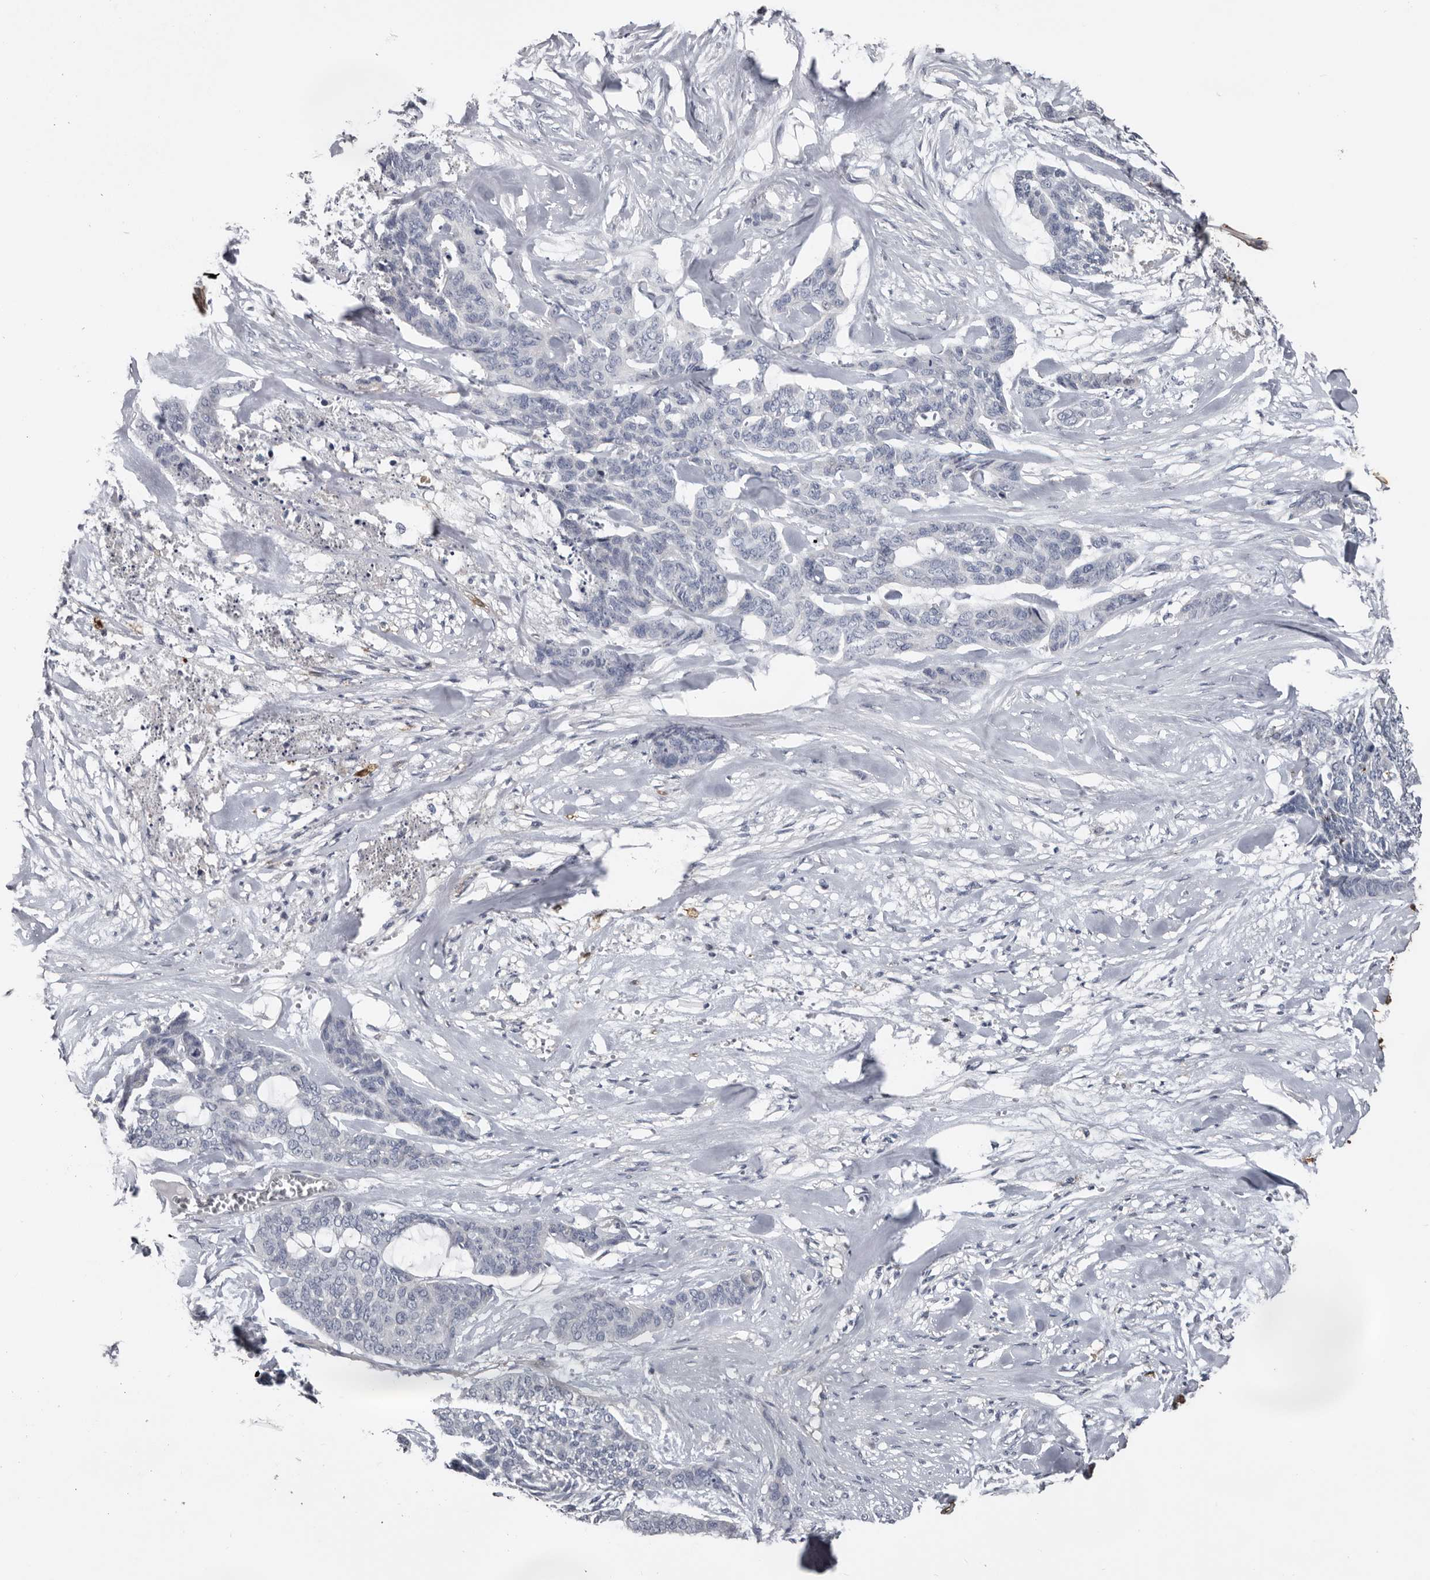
{"staining": {"intensity": "negative", "quantity": "none", "location": "none"}, "tissue": "skin cancer", "cell_type": "Tumor cells", "image_type": "cancer", "snomed": [{"axis": "morphology", "description": "Basal cell carcinoma"}, {"axis": "topography", "description": "Skin"}], "caption": "The photomicrograph displays no significant staining in tumor cells of skin basal cell carcinoma.", "gene": "FABP7", "patient": {"sex": "female", "age": 64}}